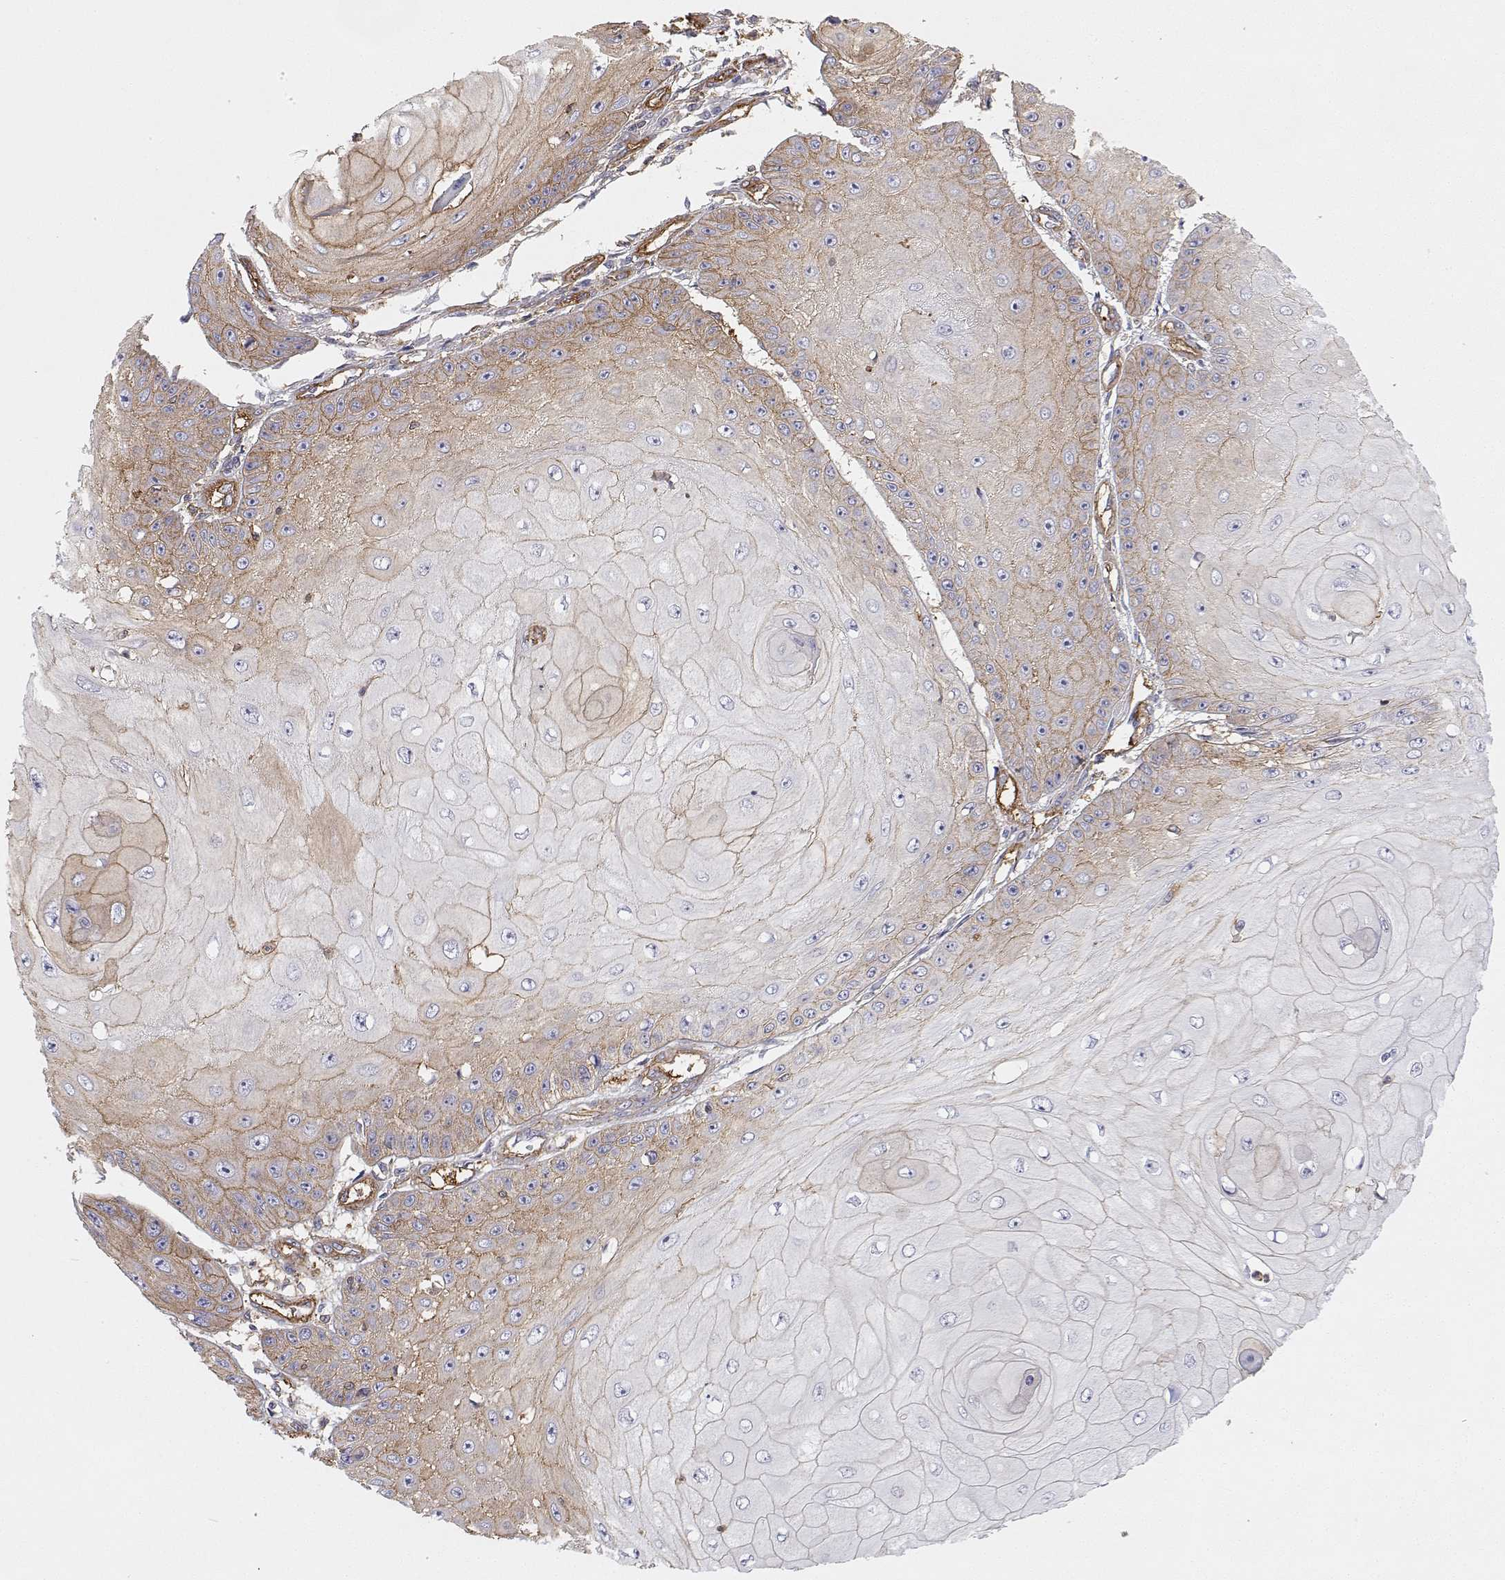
{"staining": {"intensity": "moderate", "quantity": "25%-75%", "location": "cytoplasmic/membranous"}, "tissue": "skin cancer", "cell_type": "Tumor cells", "image_type": "cancer", "snomed": [{"axis": "morphology", "description": "Squamous cell carcinoma, NOS"}, {"axis": "topography", "description": "Skin"}], "caption": "Tumor cells display moderate cytoplasmic/membranous expression in approximately 25%-75% of cells in skin cancer (squamous cell carcinoma). The protein of interest is shown in brown color, while the nuclei are stained blue.", "gene": "MYH9", "patient": {"sex": "male", "age": 70}}